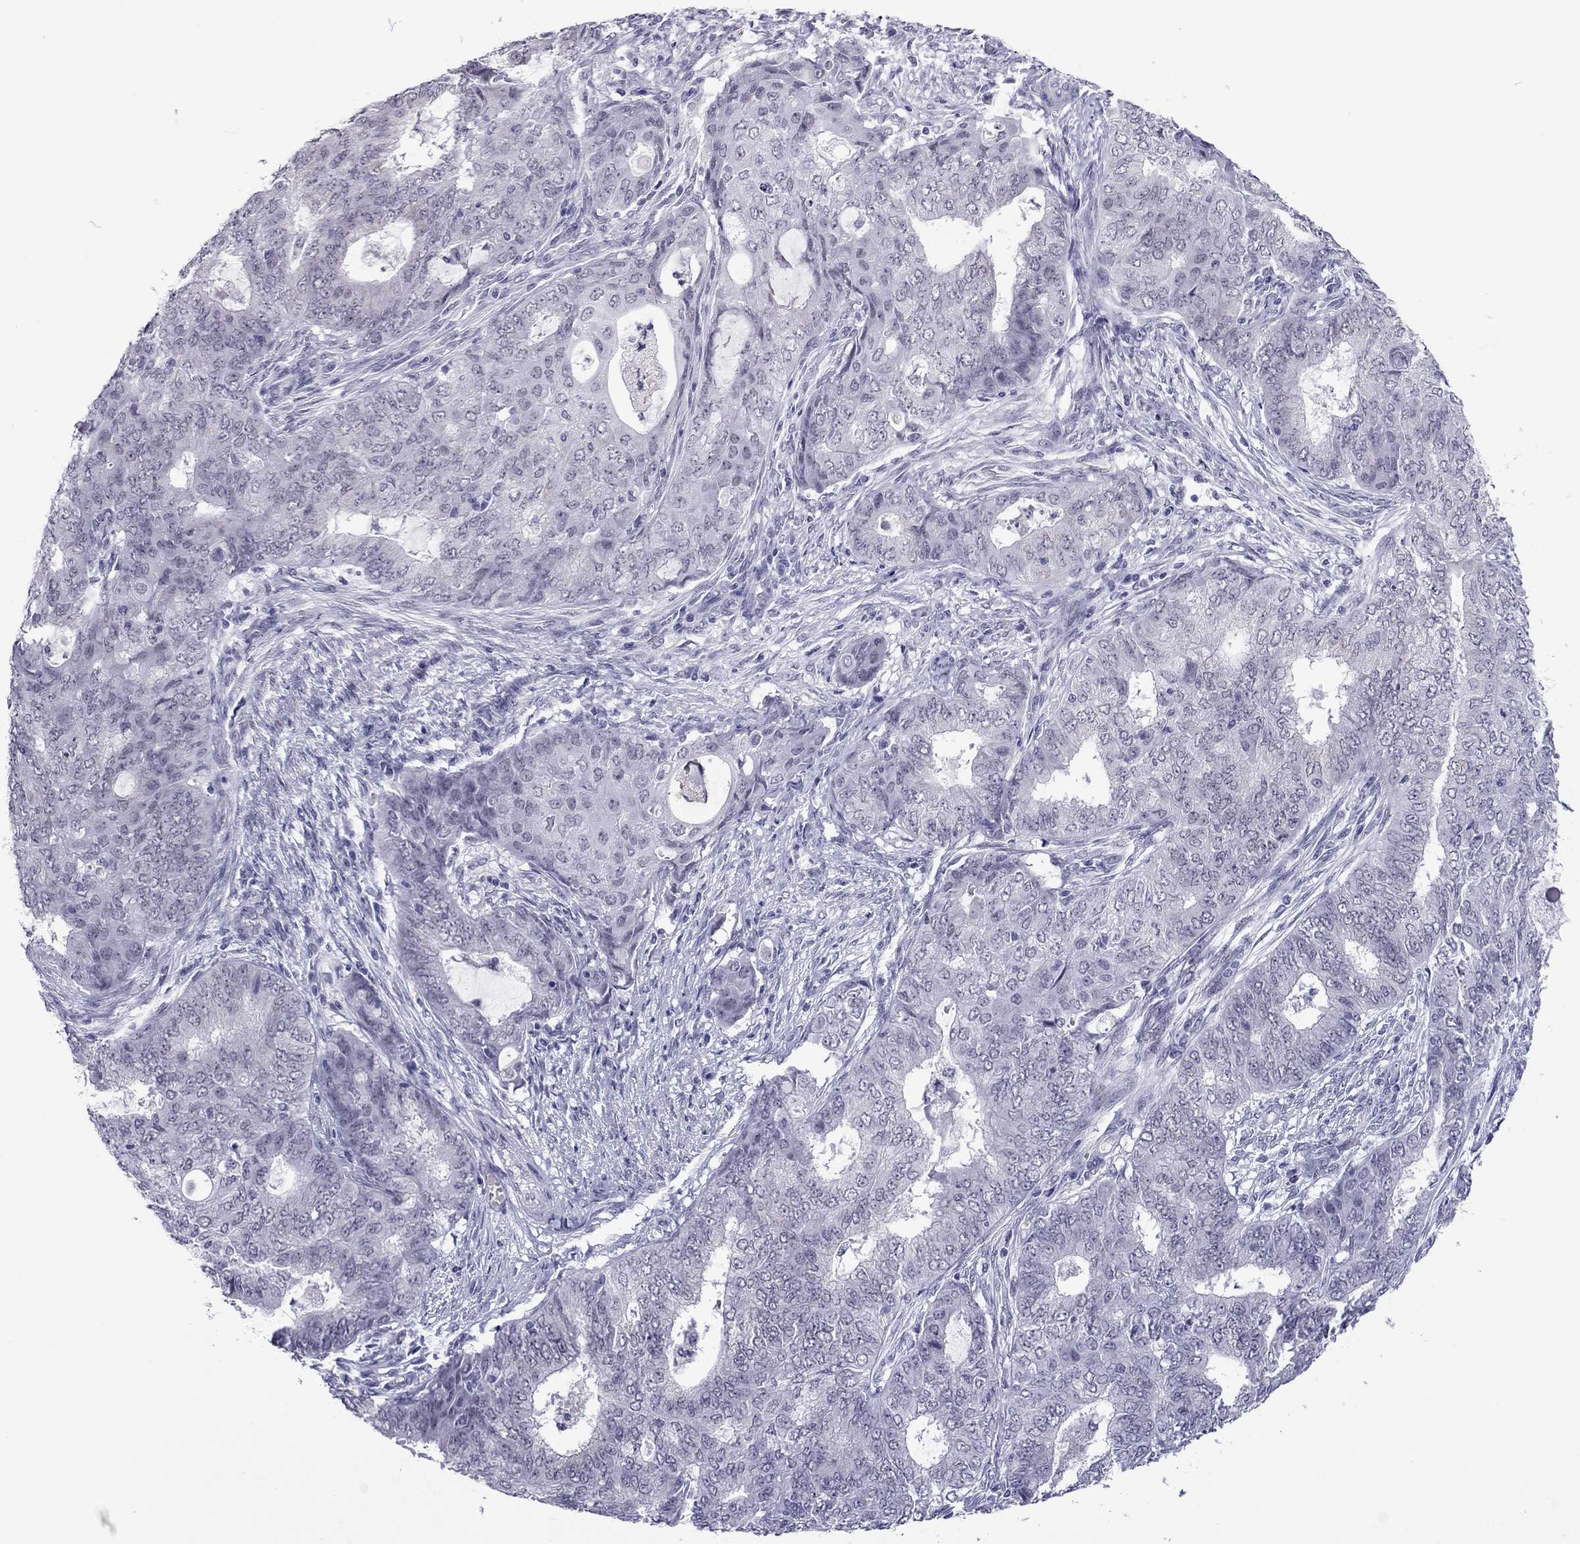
{"staining": {"intensity": "negative", "quantity": "none", "location": "none"}, "tissue": "endometrial cancer", "cell_type": "Tumor cells", "image_type": "cancer", "snomed": [{"axis": "morphology", "description": "Adenocarcinoma, NOS"}, {"axis": "topography", "description": "Endometrium"}], "caption": "Tumor cells show no significant protein expression in endometrial adenocarcinoma.", "gene": "MYLK3", "patient": {"sex": "female", "age": 62}}